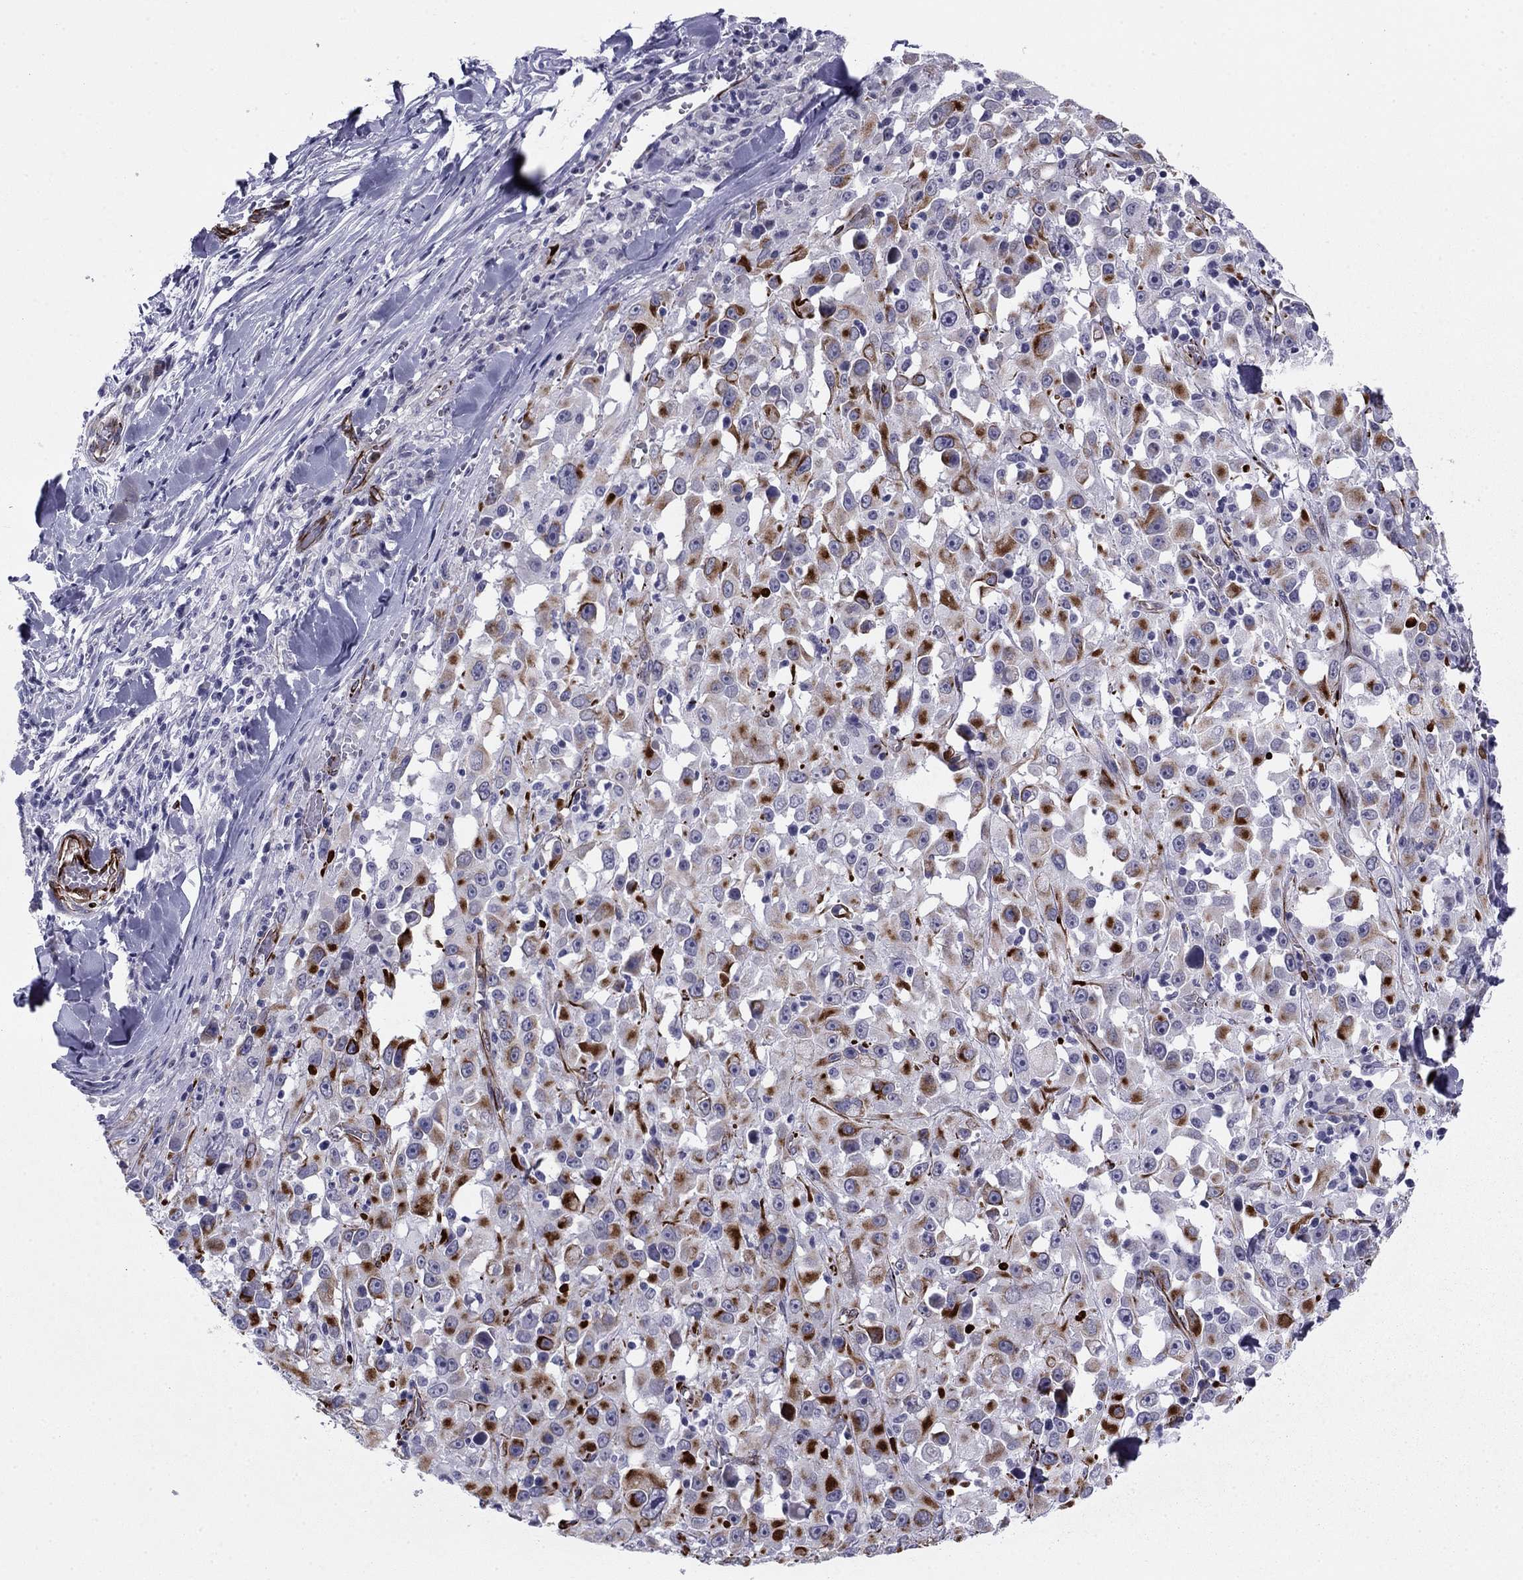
{"staining": {"intensity": "strong", "quantity": "<25%", "location": "cytoplasmic/membranous"}, "tissue": "melanoma", "cell_type": "Tumor cells", "image_type": "cancer", "snomed": [{"axis": "morphology", "description": "Malignant melanoma, Metastatic site"}, {"axis": "topography", "description": "Lymph node"}], "caption": "The micrograph exhibits immunohistochemical staining of melanoma. There is strong cytoplasmic/membranous staining is present in approximately <25% of tumor cells.", "gene": "ANKS4B", "patient": {"sex": "male", "age": 50}}